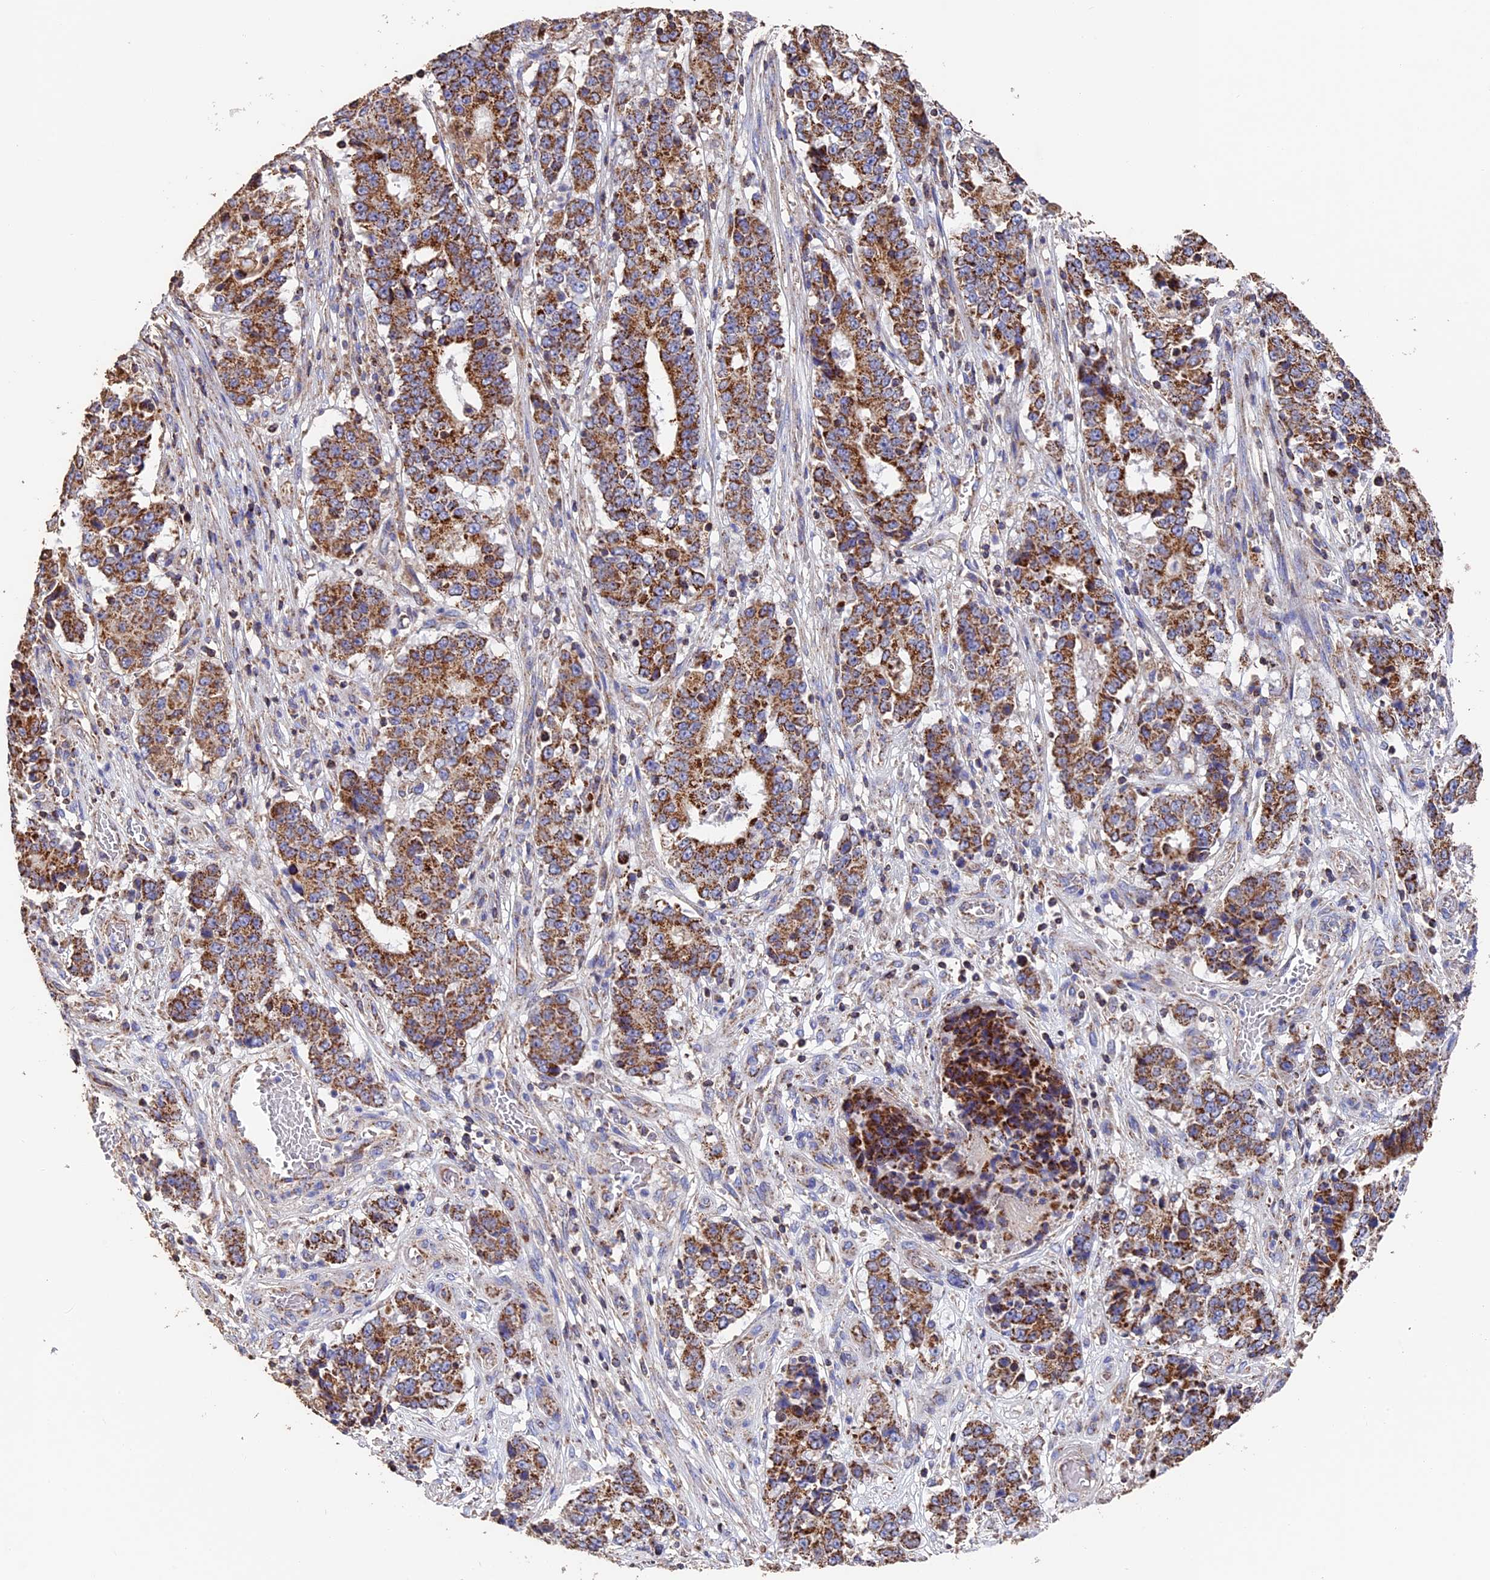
{"staining": {"intensity": "moderate", "quantity": ">75%", "location": "cytoplasmic/membranous"}, "tissue": "stomach cancer", "cell_type": "Tumor cells", "image_type": "cancer", "snomed": [{"axis": "morphology", "description": "Adenocarcinoma, NOS"}, {"axis": "topography", "description": "Stomach"}], "caption": "About >75% of tumor cells in stomach cancer (adenocarcinoma) demonstrate moderate cytoplasmic/membranous protein positivity as visualized by brown immunohistochemical staining.", "gene": "ADAT1", "patient": {"sex": "male", "age": 59}}